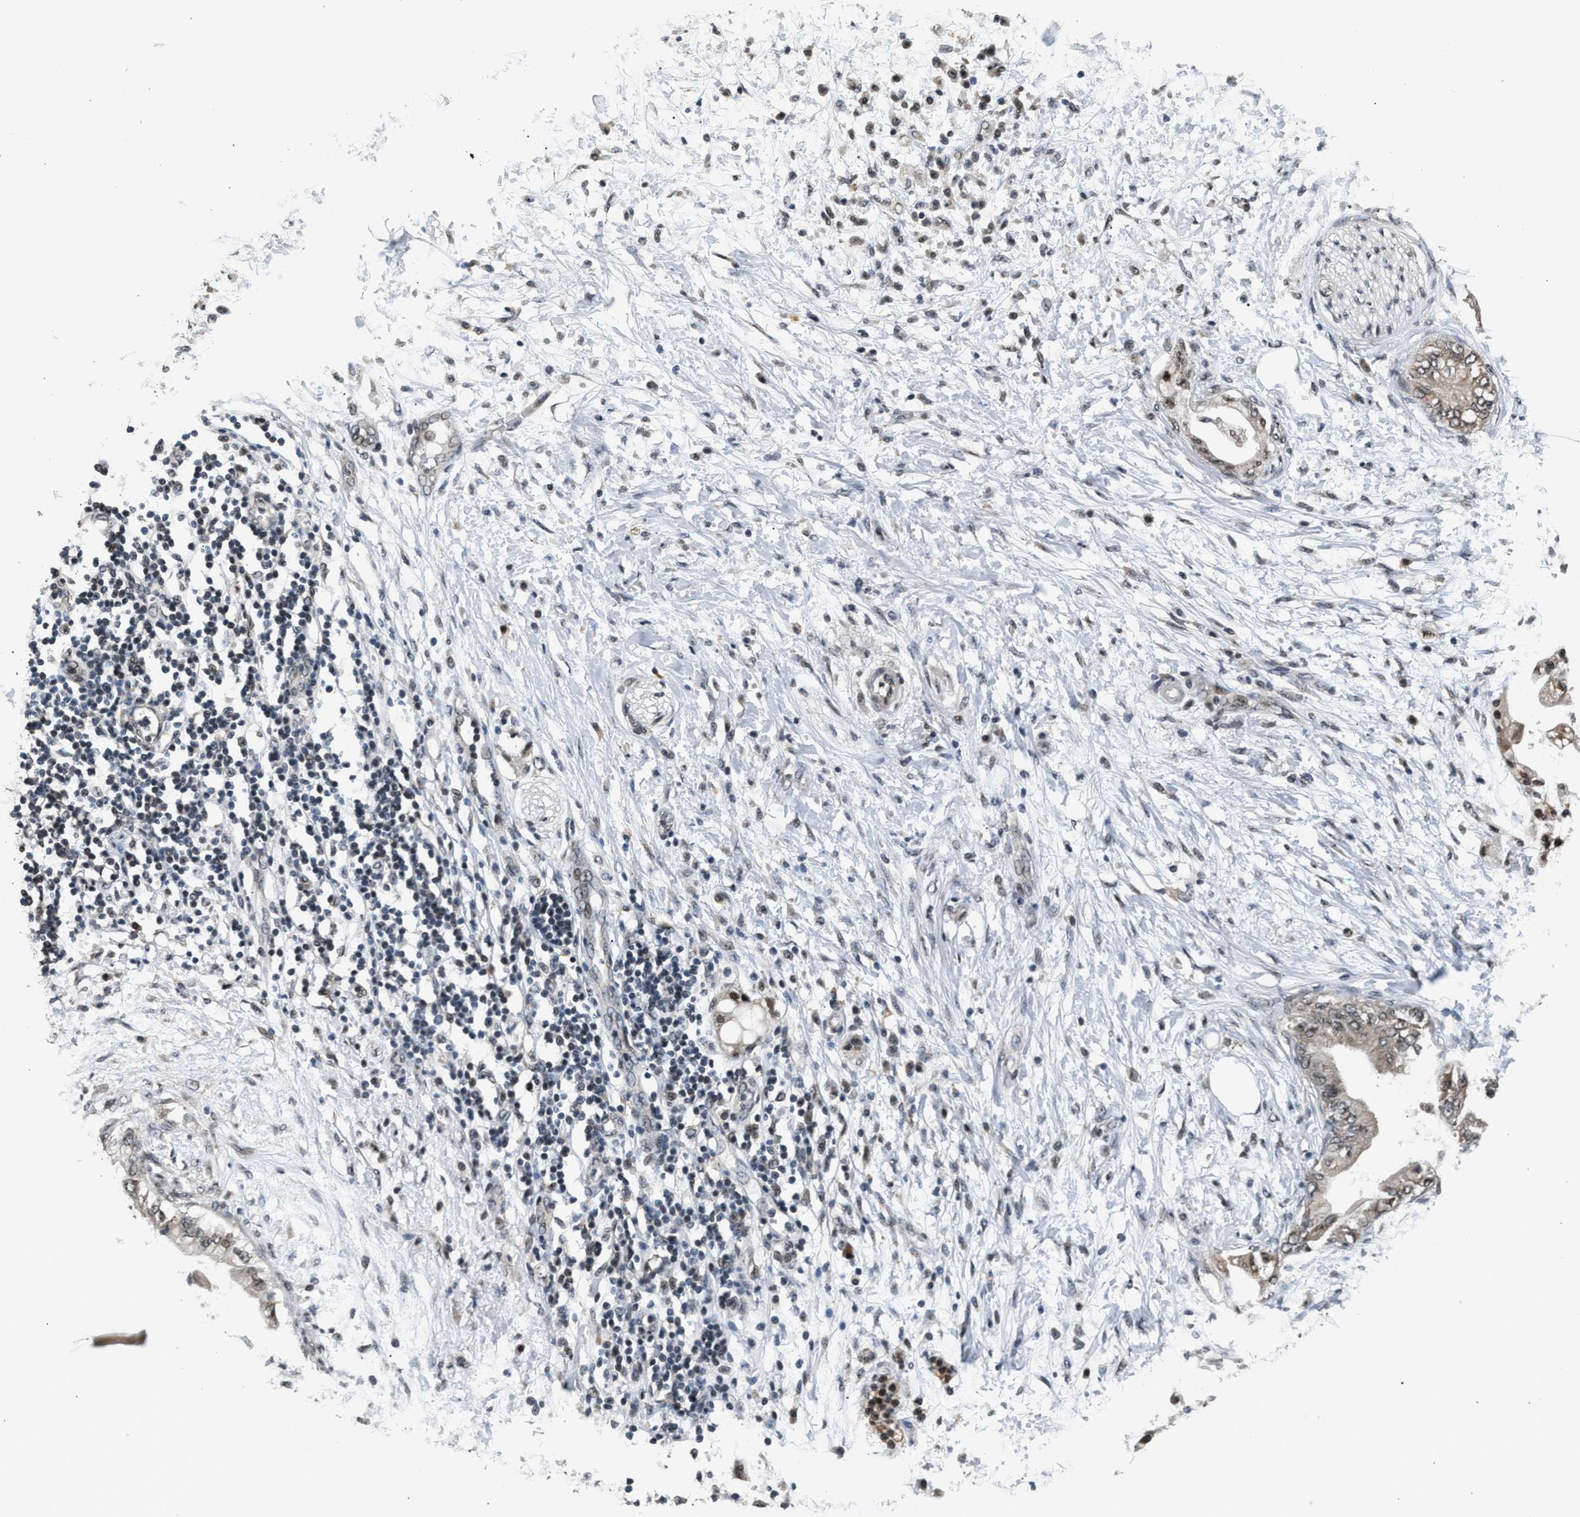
{"staining": {"intensity": "negative", "quantity": "none", "location": "none"}, "tissue": "adipose tissue", "cell_type": "Adipocytes", "image_type": "normal", "snomed": [{"axis": "morphology", "description": "Normal tissue, NOS"}, {"axis": "morphology", "description": "Adenocarcinoma, NOS"}, {"axis": "topography", "description": "Duodenum"}, {"axis": "topography", "description": "Peripheral nerve tissue"}], "caption": "Immunohistochemistry image of unremarkable adipose tissue stained for a protein (brown), which demonstrates no expression in adipocytes.", "gene": "RBM33", "patient": {"sex": "female", "age": 60}}